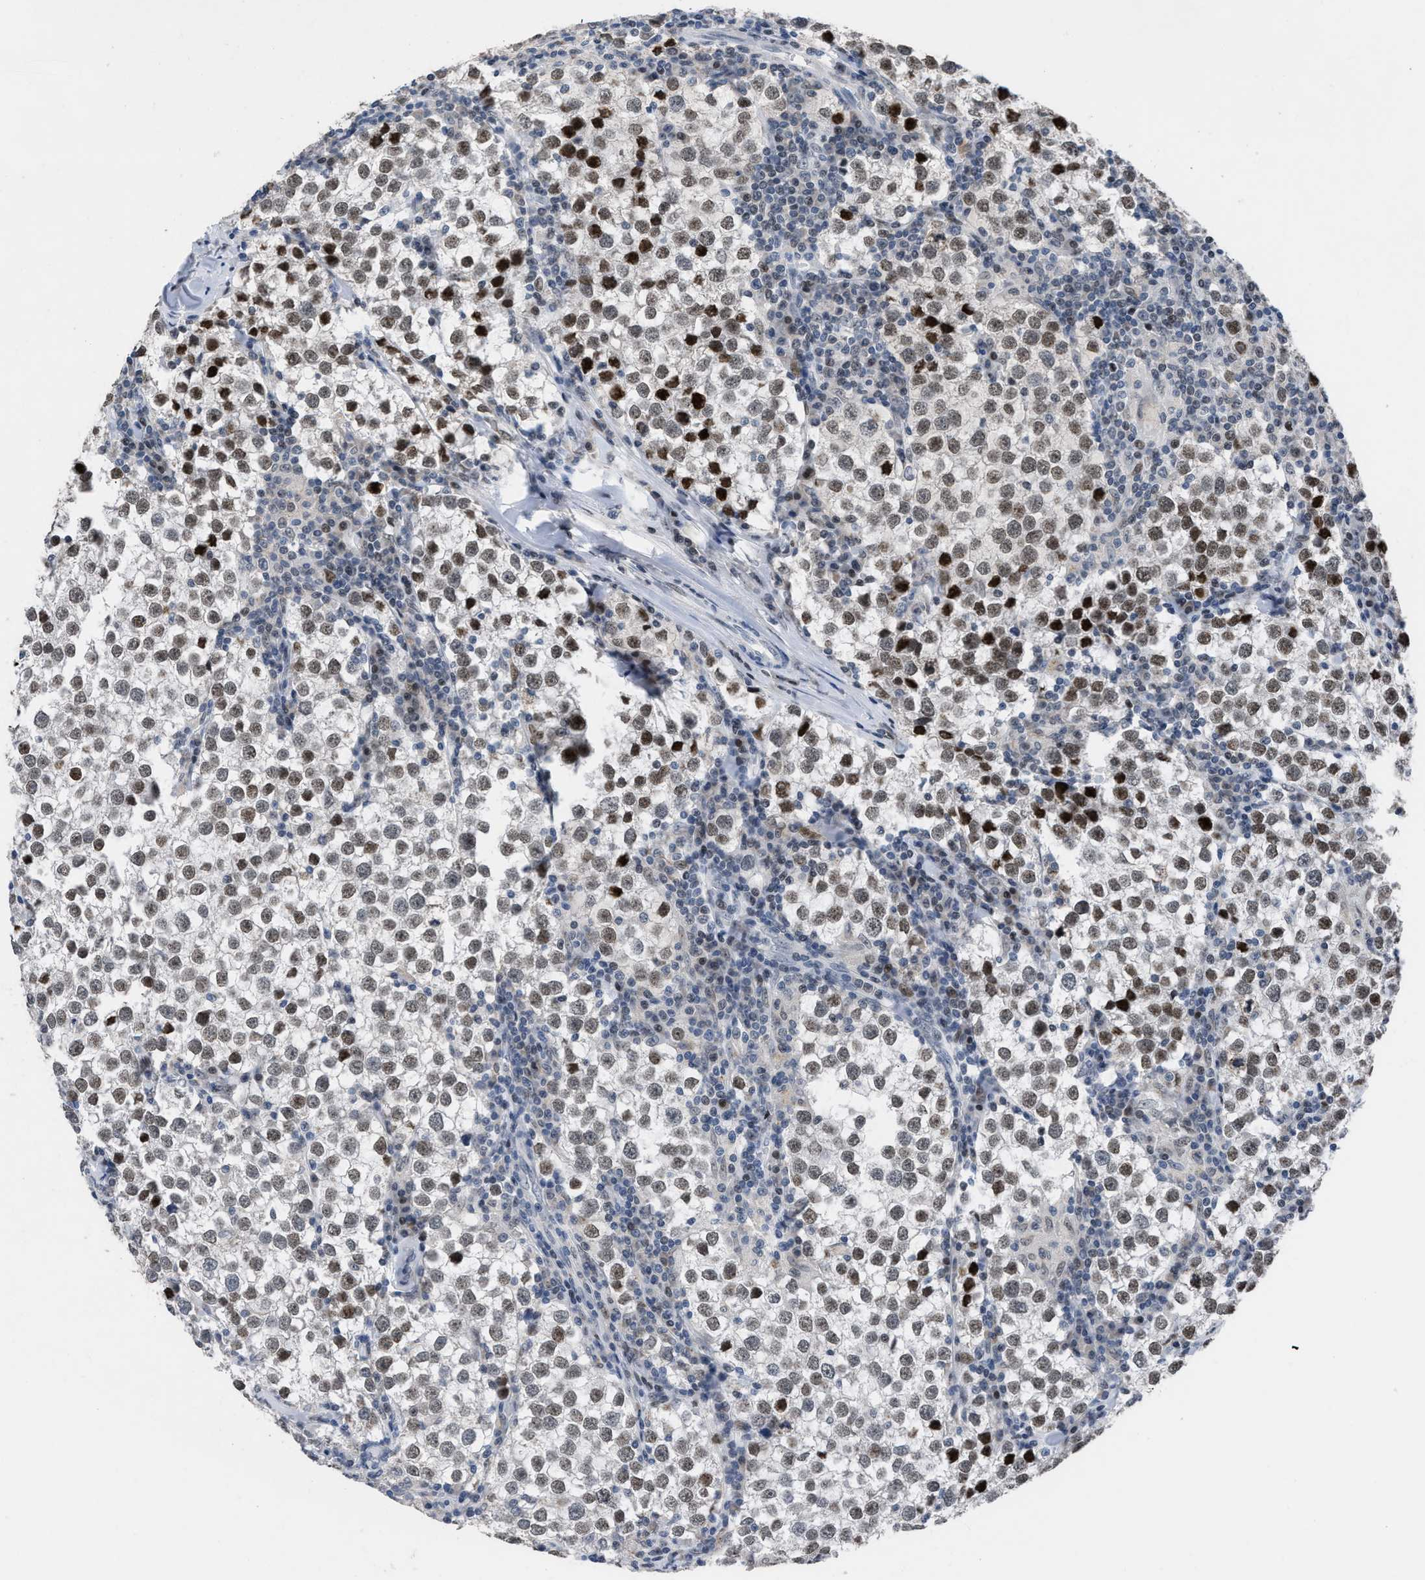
{"staining": {"intensity": "strong", "quantity": "25%-75%", "location": "nuclear"}, "tissue": "testis cancer", "cell_type": "Tumor cells", "image_type": "cancer", "snomed": [{"axis": "morphology", "description": "Seminoma, NOS"}, {"axis": "morphology", "description": "Carcinoma, Embryonal, NOS"}, {"axis": "topography", "description": "Testis"}], "caption": "High-power microscopy captured an immunohistochemistry photomicrograph of testis cancer (seminoma), revealing strong nuclear expression in approximately 25%-75% of tumor cells.", "gene": "SETDB1", "patient": {"sex": "male", "age": 36}}